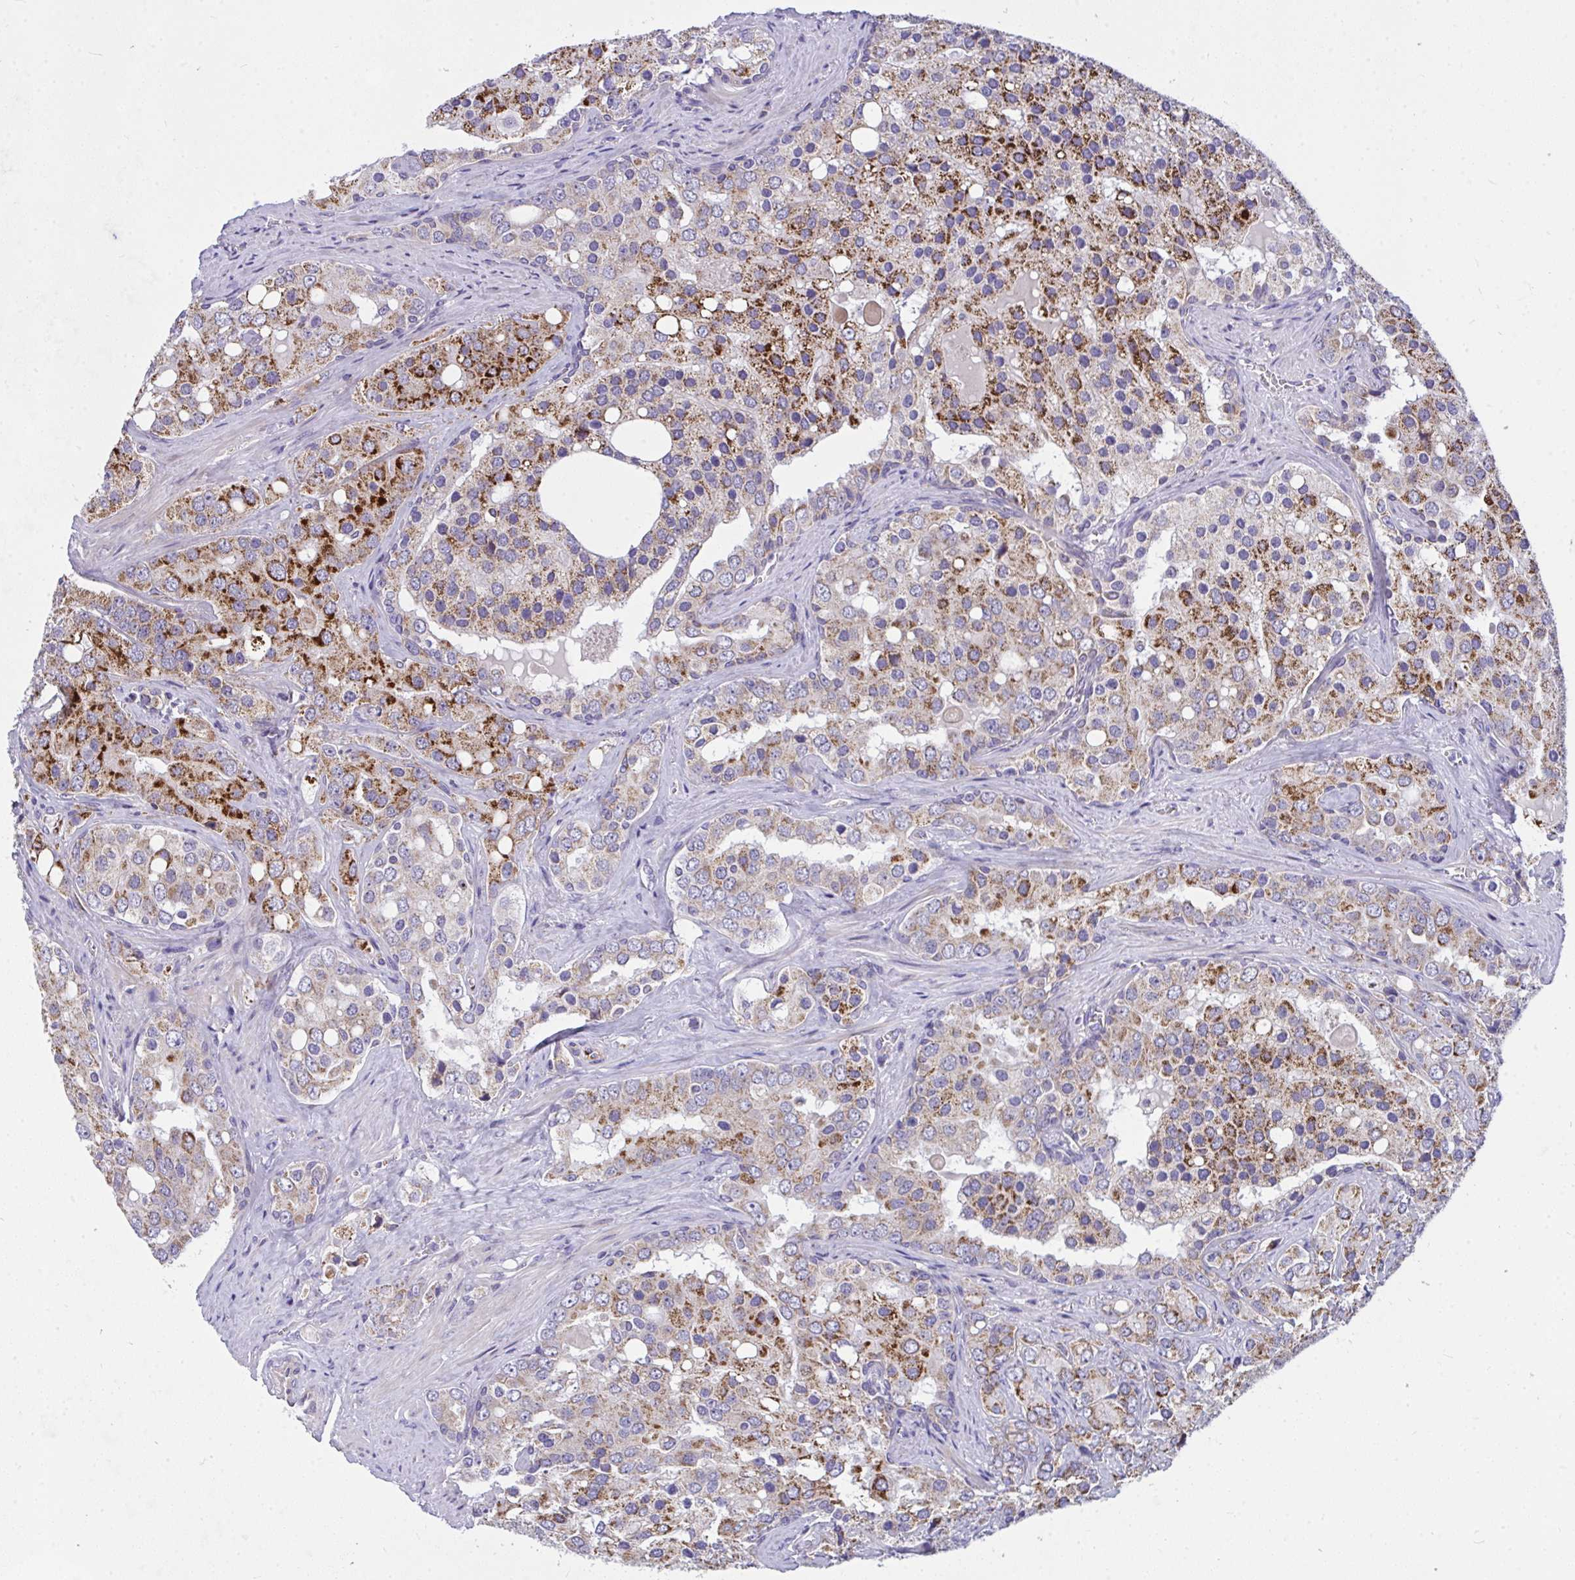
{"staining": {"intensity": "moderate", "quantity": ">75%", "location": "cytoplasmic/membranous"}, "tissue": "prostate cancer", "cell_type": "Tumor cells", "image_type": "cancer", "snomed": [{"axis": "morphology", "description": "Adenocarcinoma, High grade"}, {"axis": "topography", "description": "Prostate"}], "caption": "Tumor cells display medium levels of moderate cytoplasmic/membranous staining in about >75% of cells in human prostate cancer (high-grade adenocarcinoma).", "gene": "CEP63", "patient": {"sex": "male", "age": 67}}